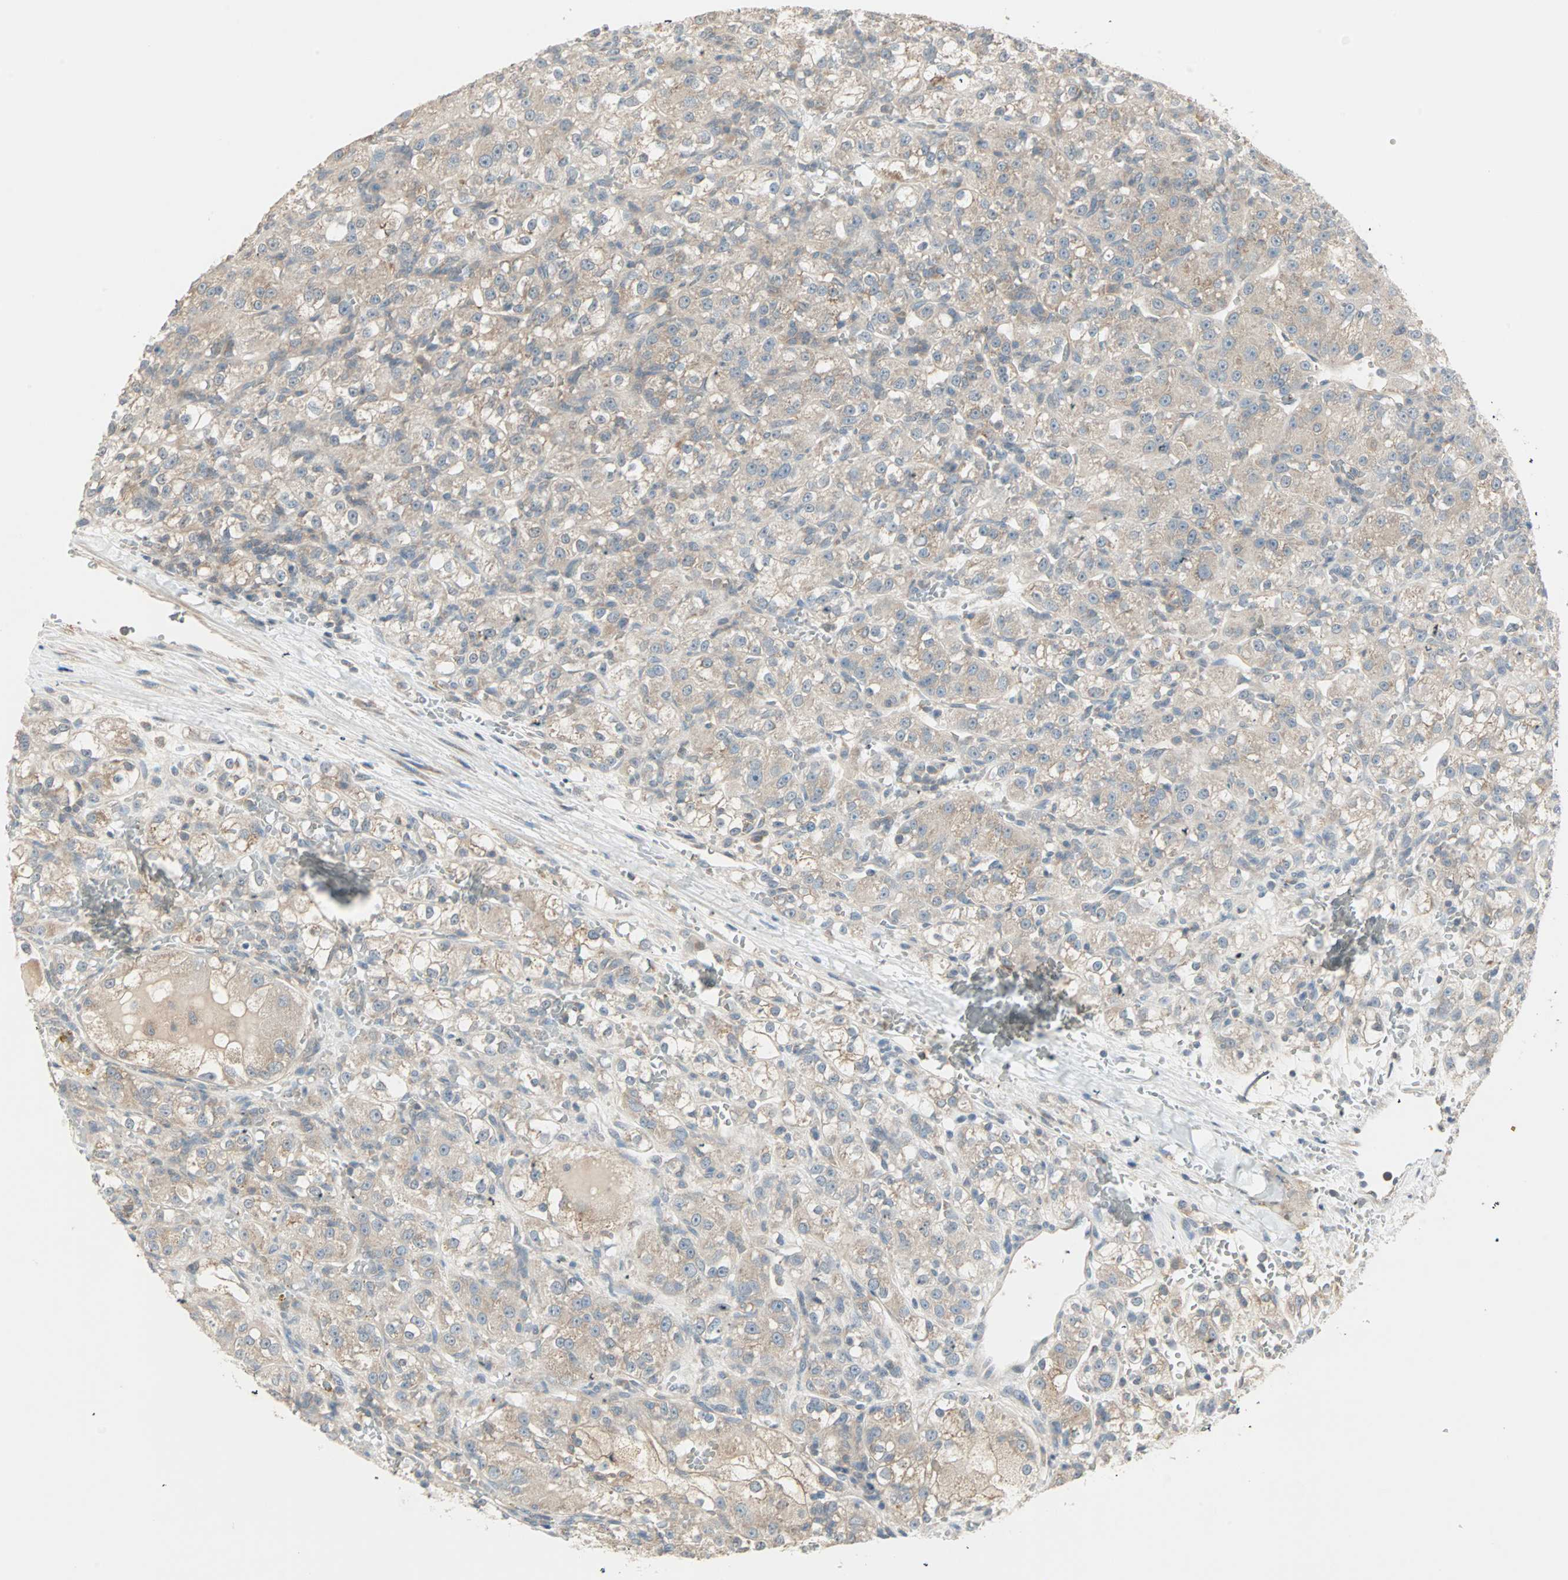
{"staining": {"intensity": "weak", "quantity": ">75%", "location": "cytoplasmic/membranous"}, "tissue": "renal cancer", "cell_type": "Tumor cells", "image_type": "cancer", "snomed": [{"axis": "morphology", "description": "Normal tissue, NOS"}, {"axis": "morphology", "description": "Adenocarcinoma, NOS"}, {"axis": "topography", "description": "Kidney"}], "caption": "Immunohistochemistry micrograph of renal cancer stained for a protein (brown), which shows low levels of weak cytoplasmic/membranous expression in approximately >75% of tumor cells.", "gene": "ZFP36", "patient": {"sex": "male", "age": 61}}